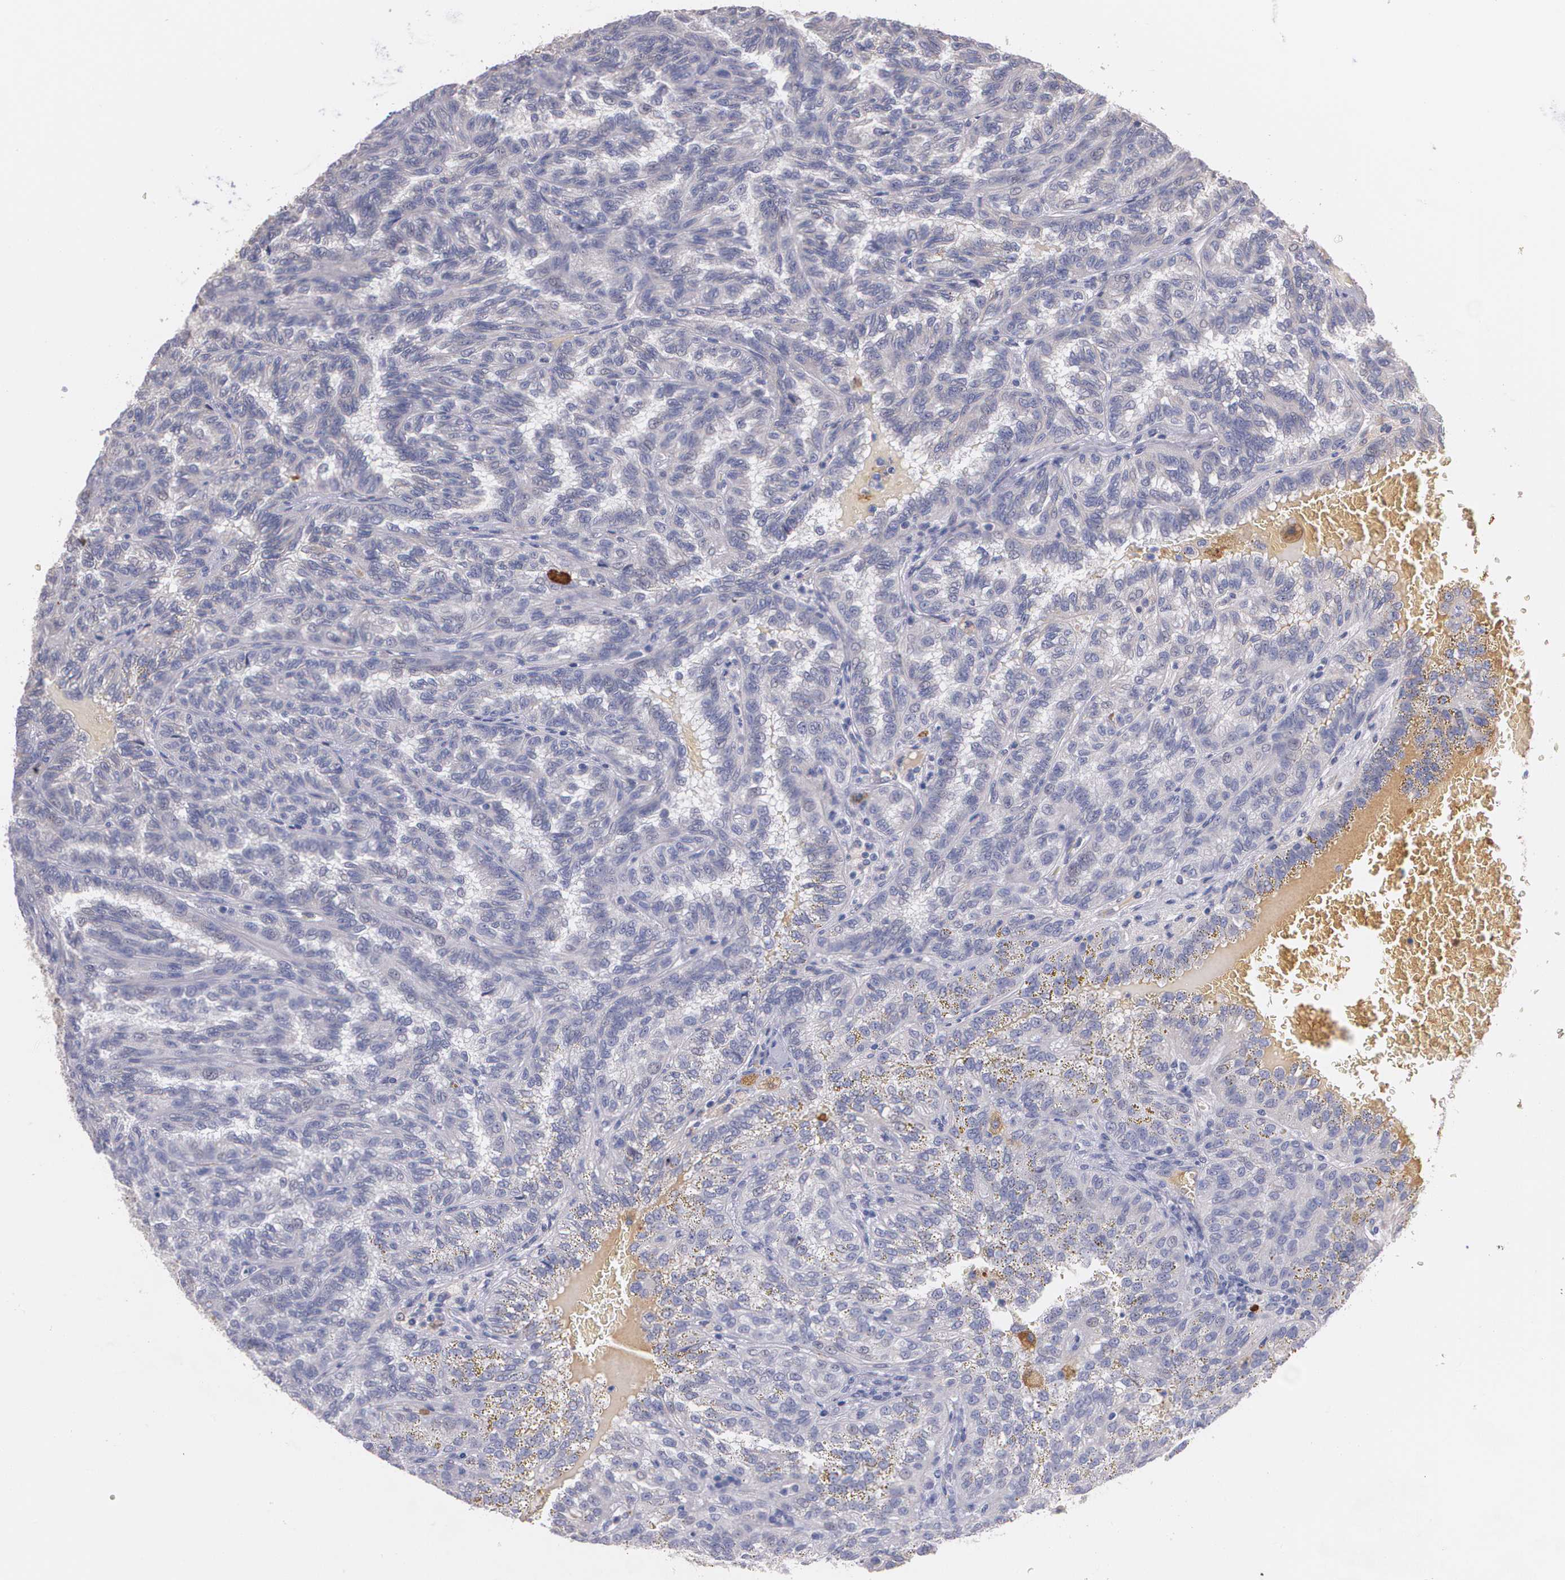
{"staining": {"intensity": "weak", "quantity": "<25%", "location": "cytoplasmic/membranous"}, "tissue": "renal cancer", "cell_type": "Tumor cells", "image_type": "cancer", "snomed": [{"axis": "morphology", "description": "Inflammation, NOS"}, {"axis": "morphology", "description": "Adenocarcinoma, NOS"}, {"axis": "topography", "description": "Kidney"}], "caption": "Adenocarcinoma (renal) was stained to show a protein in brown. There is no significant staining in tumor cells. (Stains: DAB immunohistochemistry (IHC) with hematoxylin counter stain, Microscopy: brightfield microscopy at high magnification).", "gene": "AMBP", "patient": {"sex": "male", "age": 68}}